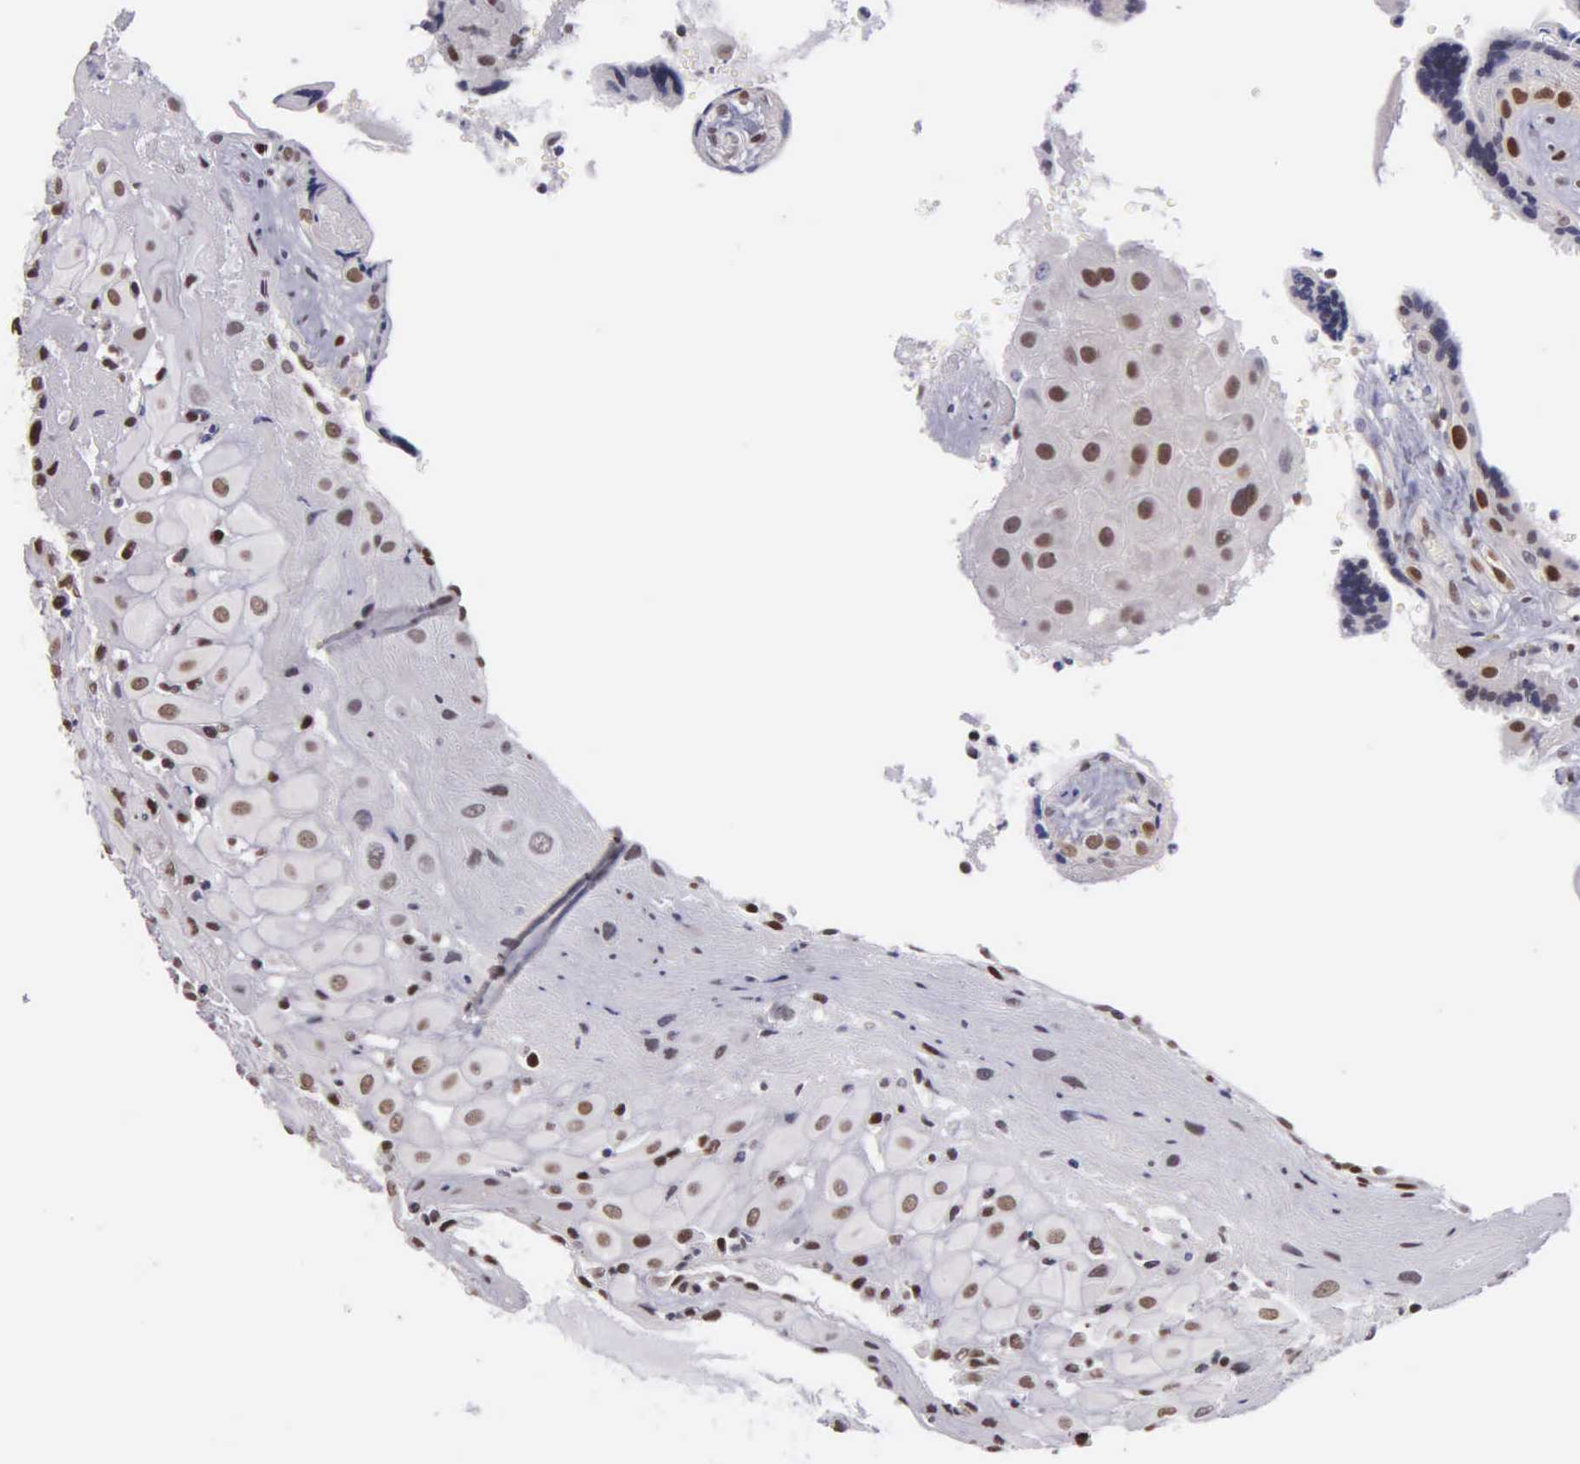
{"staining": {"intensity": "strong", "quantity": ">75%", "location": "nuclear"}, "tissue": "placenta", "cell_type": "Decidual cells", "image_type": "normal", "snomed": [{"axis": "morphology", "description": "Normal tissue, NOS"}, {"axis": "topography", "description": "Placenta"}], "caption": "Decidual cells display high levels of strong nuclear staining in approximately >75% of cells in benign placenta. (Stains: DAB (3,3'-diaminobenzidine) in brown, nuclei in blue, Microscopy: brightfield microscopy at high magnification).", "gene": "UBR7", "patient": {"sex": "female", "age": 24}}